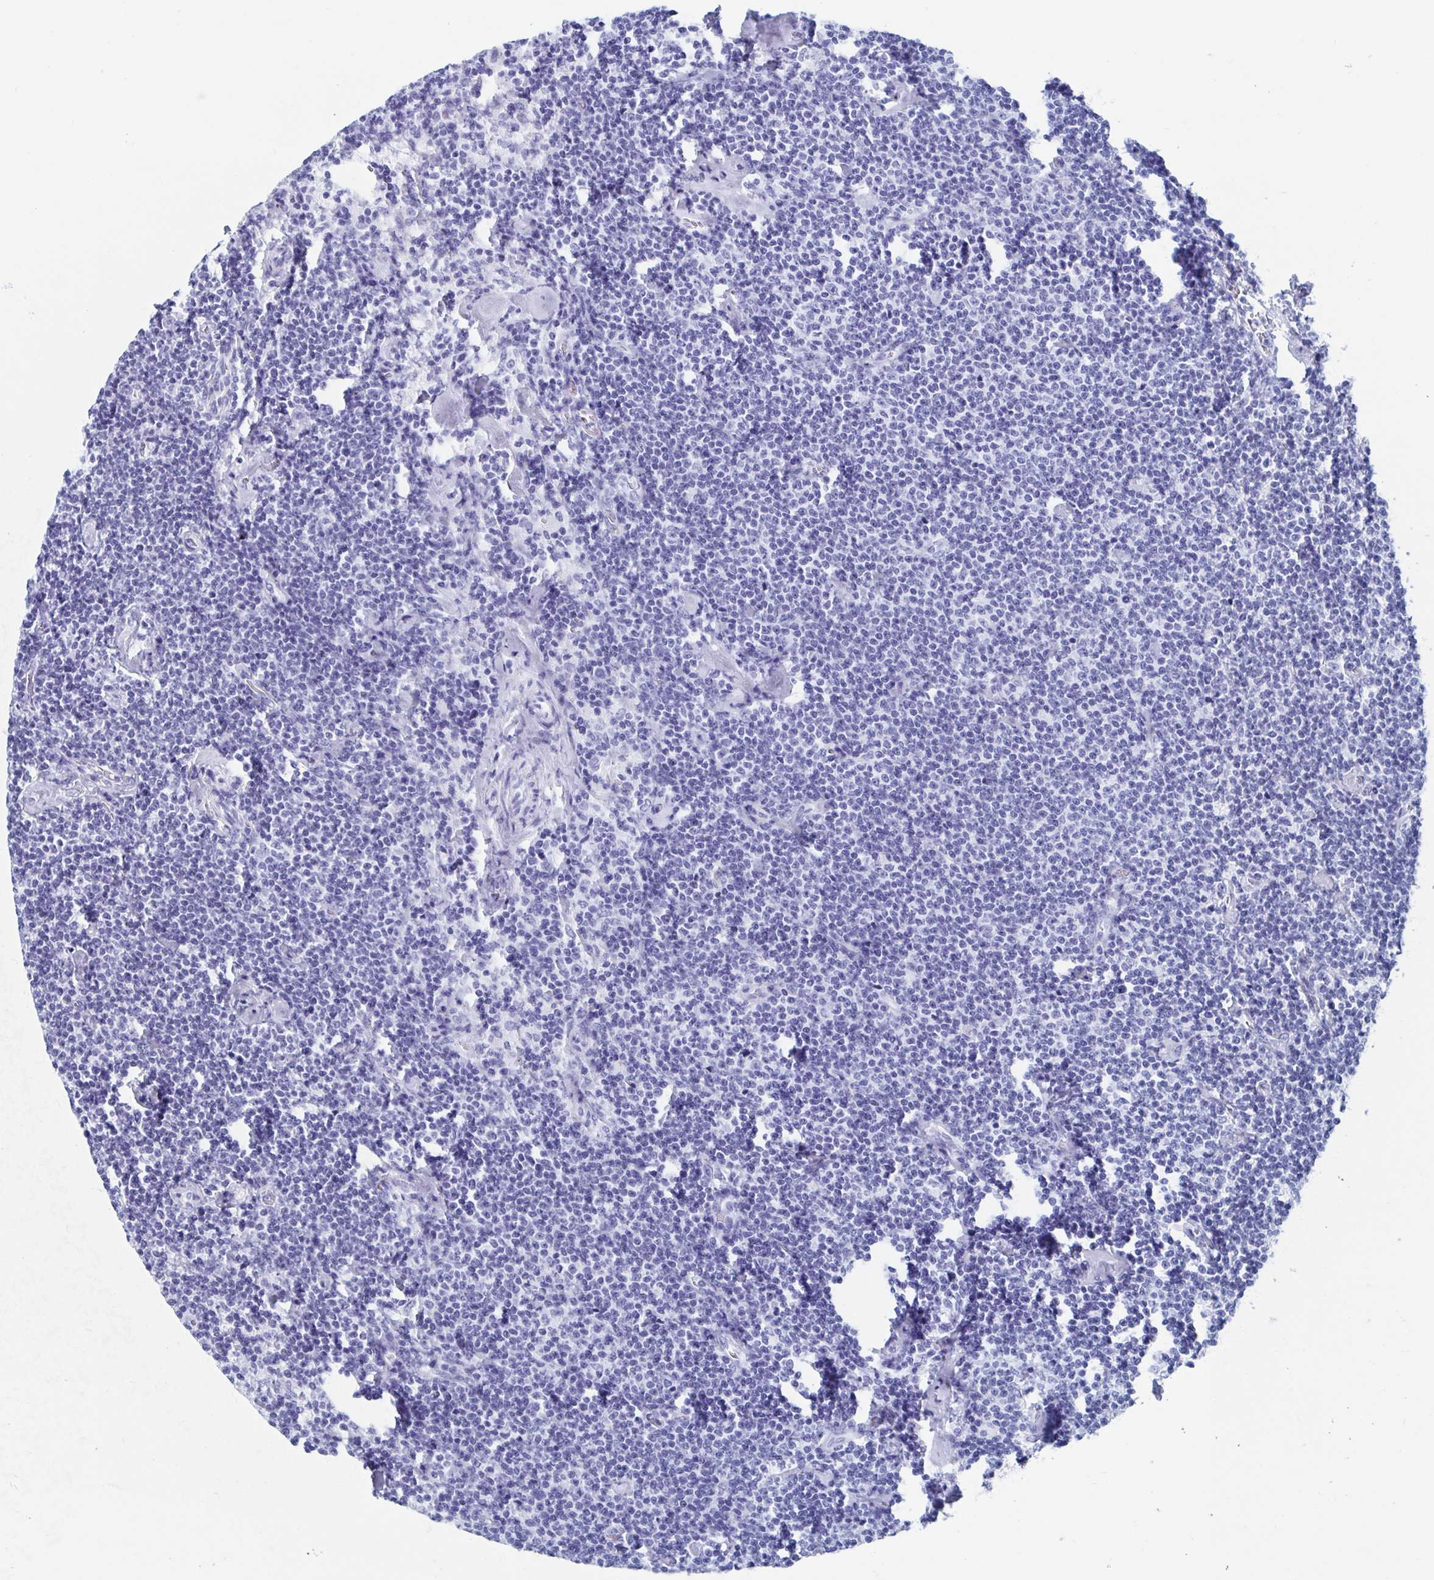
{"staining": {"intensity": "negative", "quantity": "none", "location": "none"}, "tissue": "lymphoma", "cell_type": "Tumor cells", "image_type": "cancer", "snomed": [{"axis": "morphology", "description": "Malignant lymphoma, non-Hodgkin's type, Low grade"}, {"axis": "topography", "description": "Lymph node"}], "caption": "Image shows no significant protein positivity in tumor cells of malignant lymphoma, non-Hodgkin's type (low-grade).", "gene": "HDGFL1", "patient": {"sex": "male", "age": 81}}